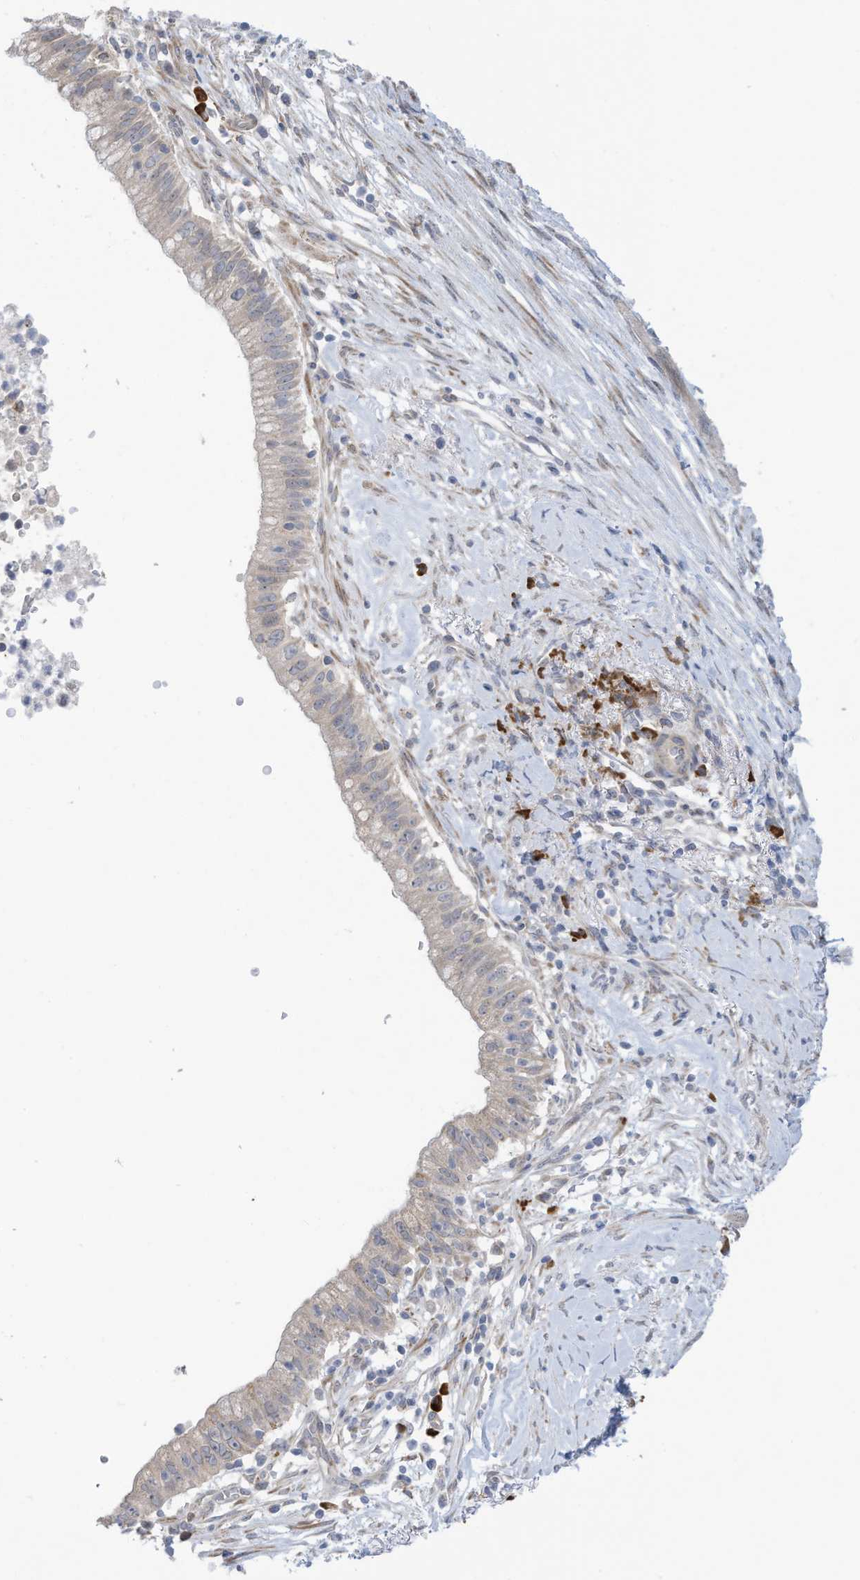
{"staining": {"intensity": "negative", "quantity": "none", "location": "none"}, "tissue": "pancreatic cancer", "cell_type": "Tumor cells", "image_type": "cancer", "snomed": [{"axis": "morphology", "description": "Adenocarcinoma, NOS"}, {"axis": "topography", "description": "Pancreas"}], "caption": "Image shows no significant protein positivity in tumor cells of pancreatic cancer.", "gene": "ZNF292", "patient": {"sex": "male", "age": 68}}